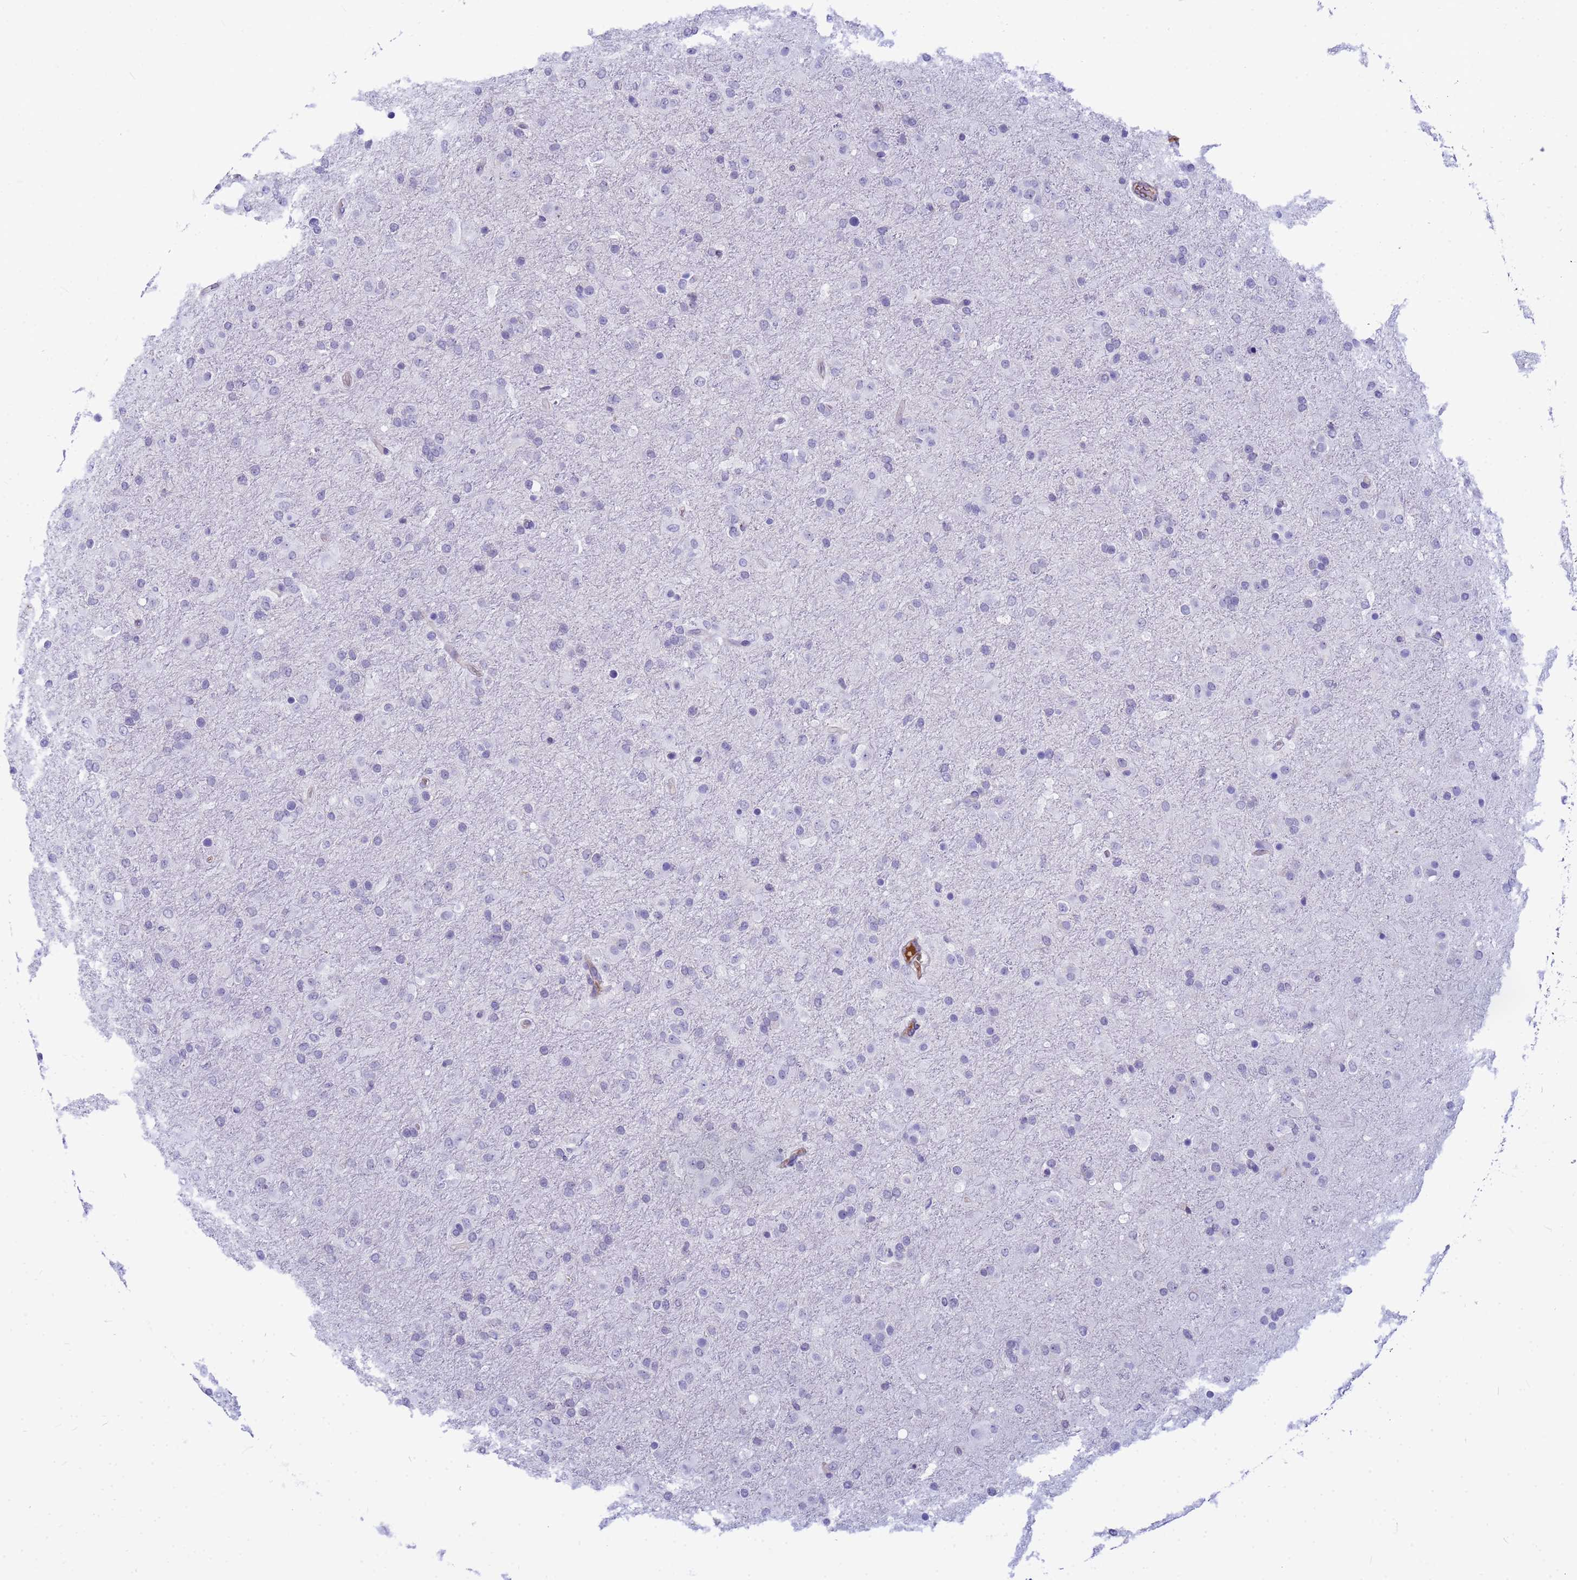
{"staining": {"intensity": "negative", "quantity": "none", "location": "none"}, "tissue": "glioma", "cell_type": "Tumor cells", "image_type": "cancer", "snomed": [{"axis": "morphology", "description": "Glioma, malignant, Low grade"}, {"axis": "topography", "description": "Brain"}], "caption": "Immunohistochemistry (IHC) of human low-grade glioma (malignant) demonstrates no expression in tumor cells. (Immunohistochemistry (IHC), brightfield microscopy, high magnification).", "gene": "ORM1", "patient": {"sex": "male", "age": 65}}